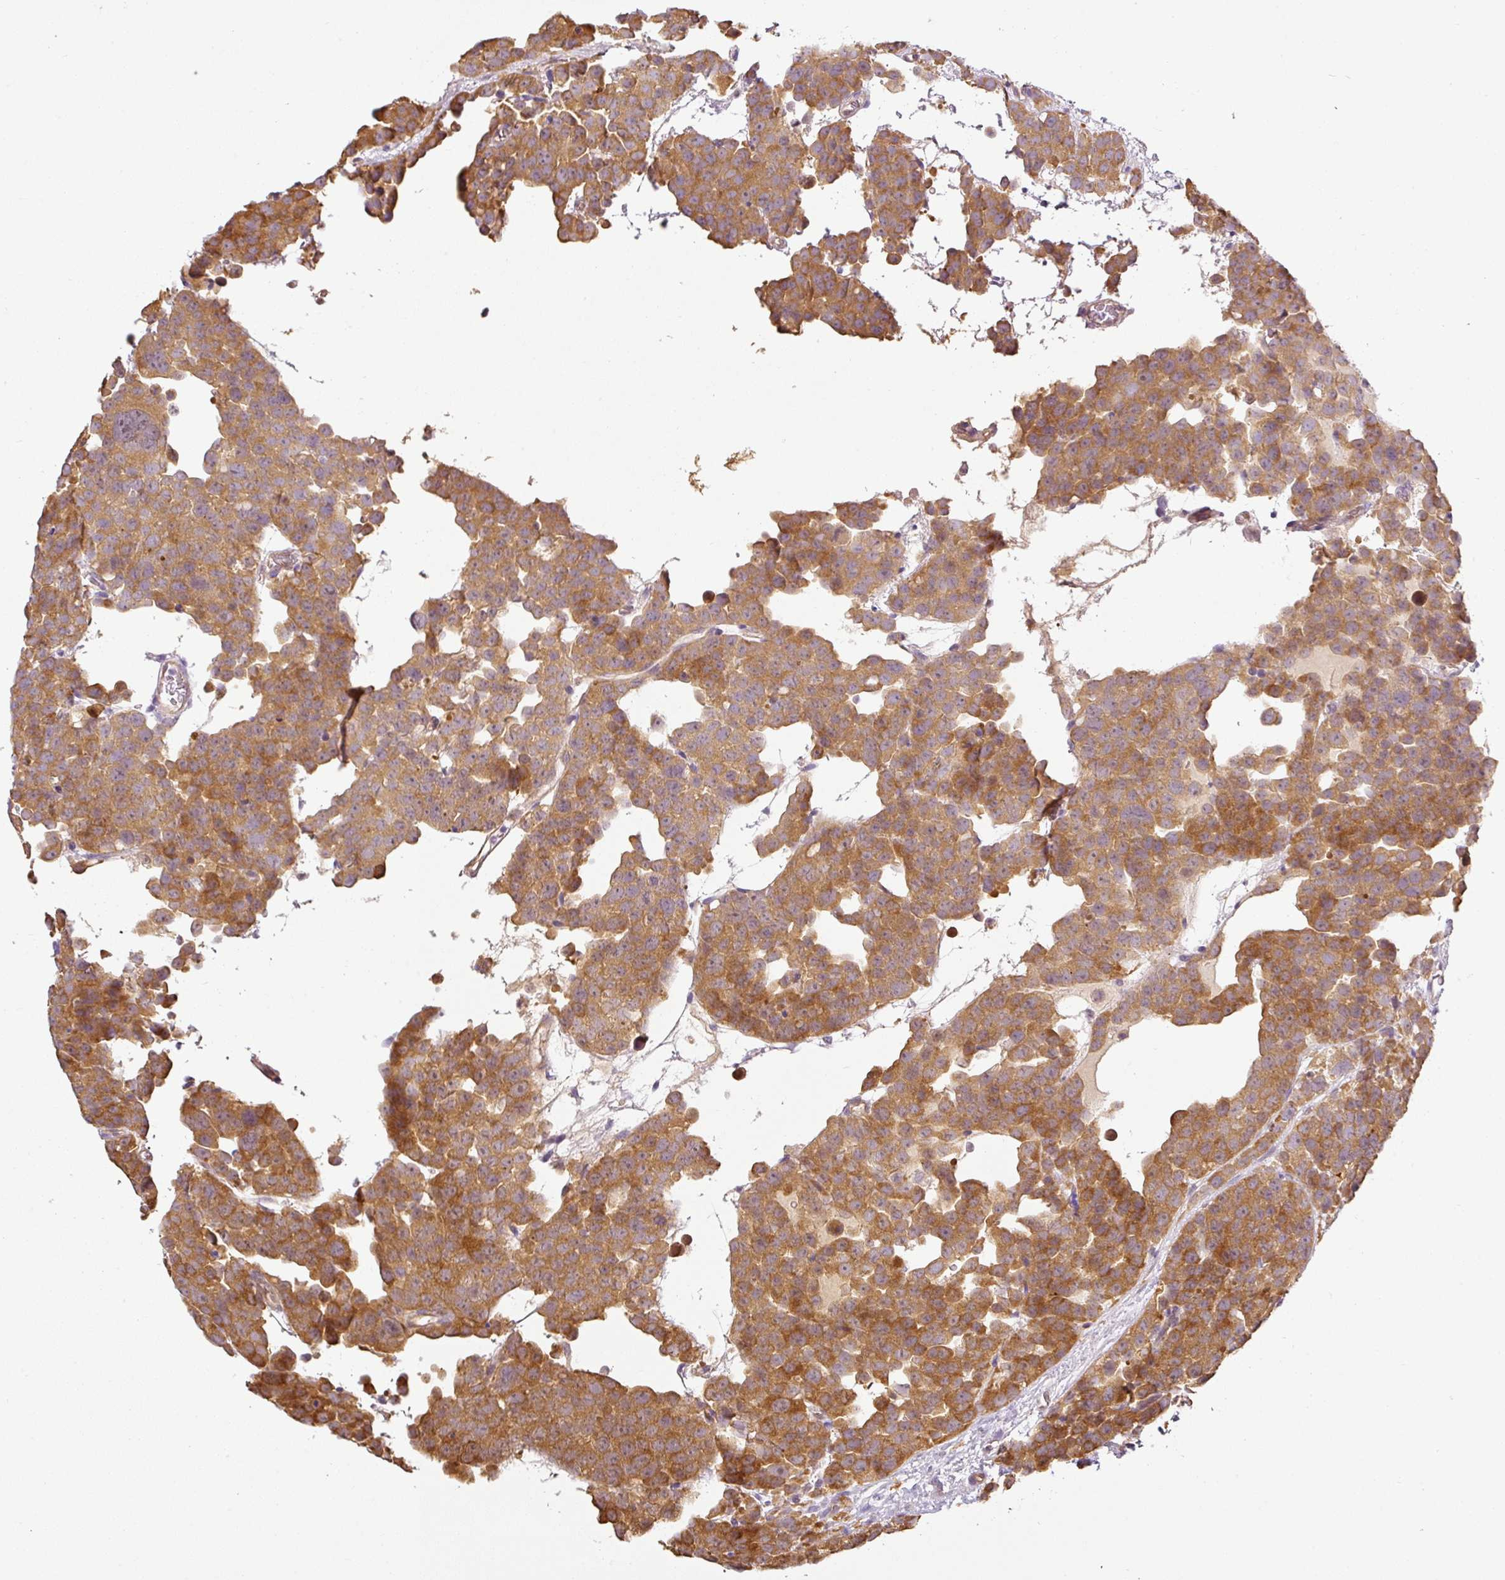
{"staining": {"intensity": "moderate", "quantity": ">75%", "location": "cytoplasmic/membranous"}, "tissue": "testis cancer", "cell_type": "Tumor cells", "image_type": "cancer", "snomed": [{"axis": "morphology", "description": "Seminoma, NOS"}, {"axis": "topography", "description": "Testis"}], "caption": "Testis seminoma tissue reveals moderate cytoplasmic/membranous staining in about >75% of tumor cells, visualized by immunohistochemistry. (DAB IHC with brightfield microscopy, high magnification).", "gene": "ANKRD18A", "patient": {"sex": "male", "age": 71}}